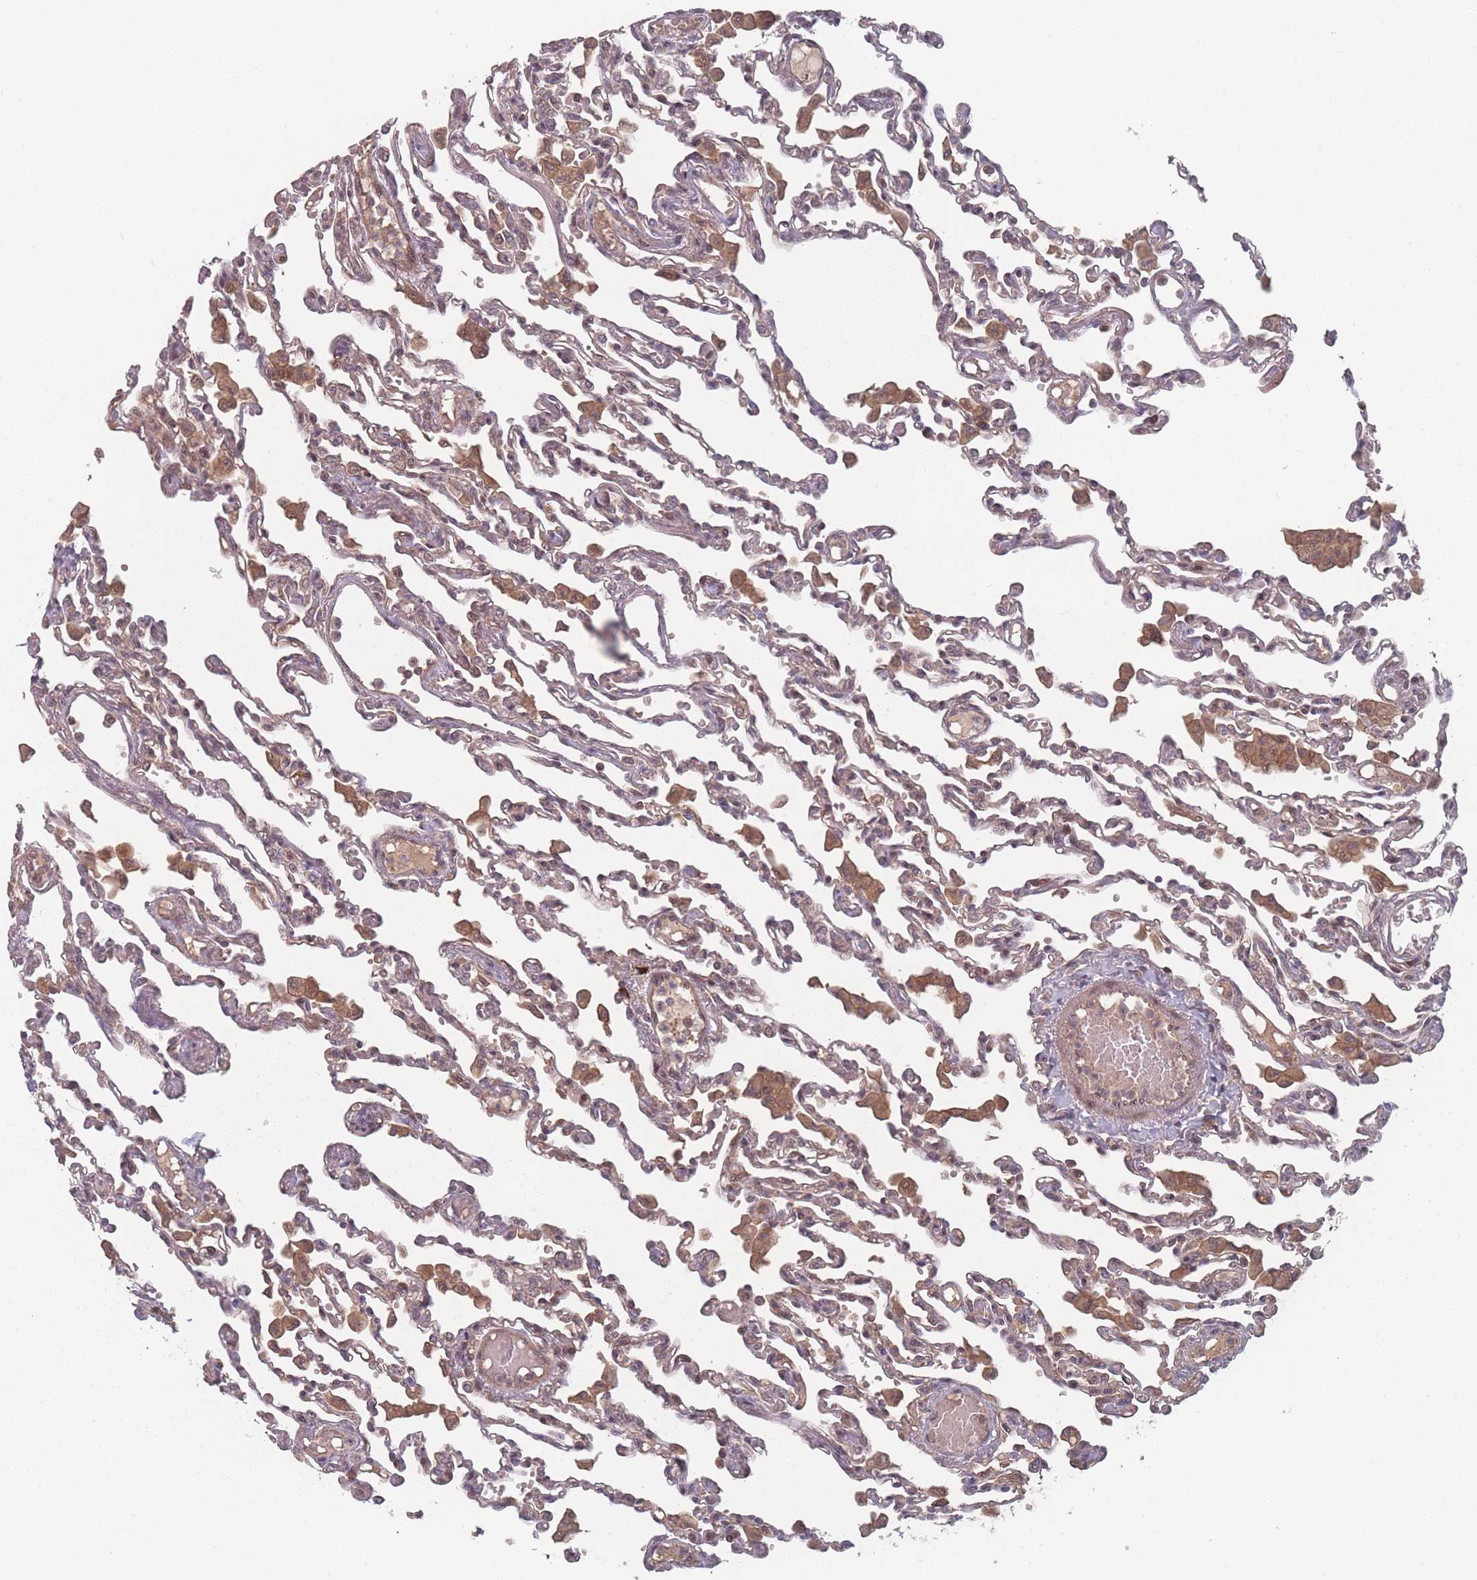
{"staining": {"intensity": "weak", "quantity": "25%-75%", "location": "cytoplasmic/membranous"}, "tissue": "lung", "cell_type": "Alveolar cells", "image_type": "normal", "snomed": [{"axis": "morphology", "description": "Normal tissue, NOS"}, {"axis": "topography", "description": "Bronchus"}, {"axis": "topography", "description": "Lung"}], "caption": "Unremarkable lung was stained to show a protein in brown. There is low levels of weak cytoplasmic/membranous positivity in approximately 25%-75% of alveolar cells. The staining was performed using DAB, with brown indicating positive protein expression. Nuclei are stained blue with hematoxylin.", "gene": "HAGH", "patient": {"sex": "female", "age": 49}}